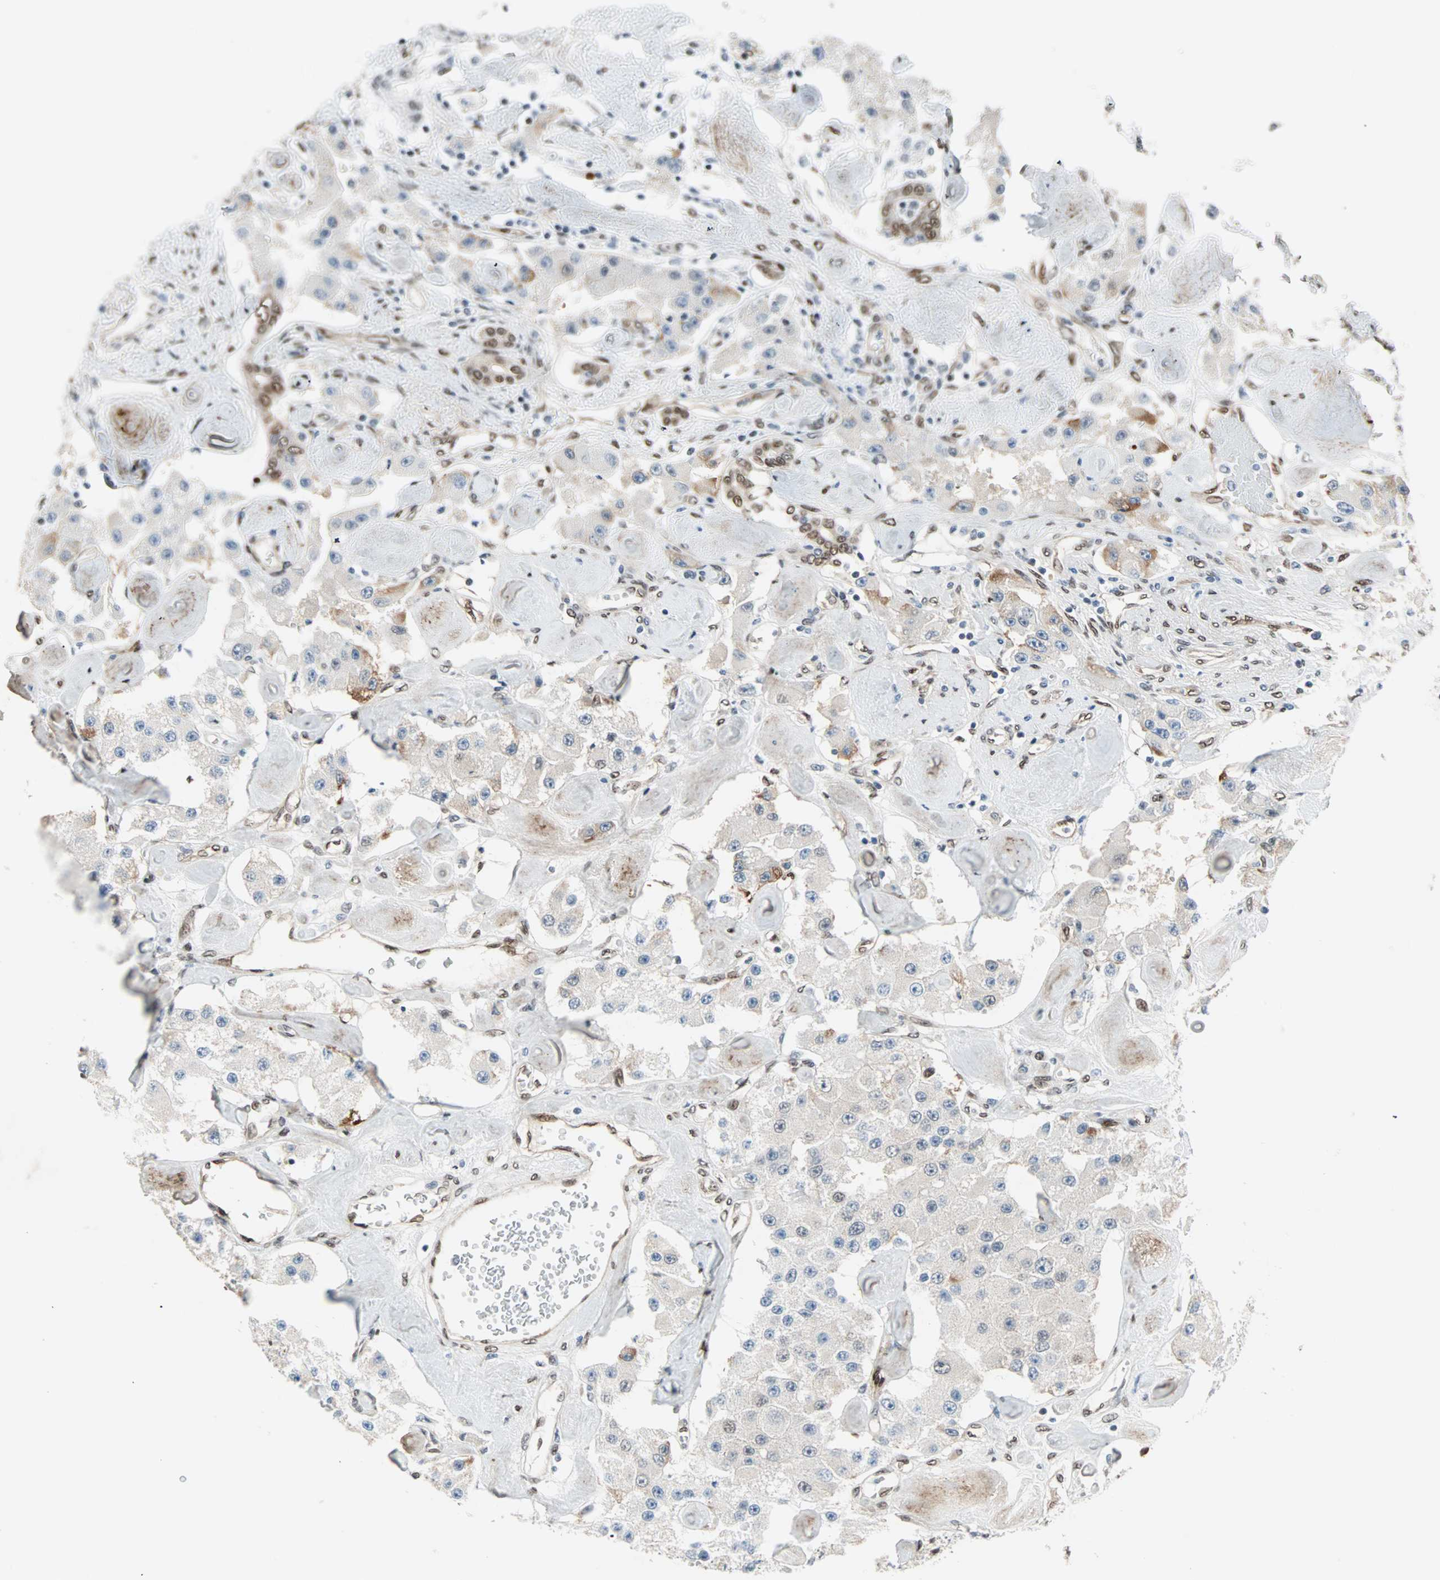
{"staining": {"intensity": "weak", "quantity": "<25%", "location": "cytoplasmic/membranous"}, "tissue": "carcinoid", "cell_type": "Tumor cells", "image_type": "cancer", "snomed": [{"axis": "morphology", "description": "Carcinoid, malignant, NOS"}, {"axis": "topography", "description": "Pancreas"}], "caption": "Carcinoid was stained to show a protein in brown. There is no significant staining in tumor cells.", "gene": "WWTR1", "patient": {"sex": "male", "age": 41}}